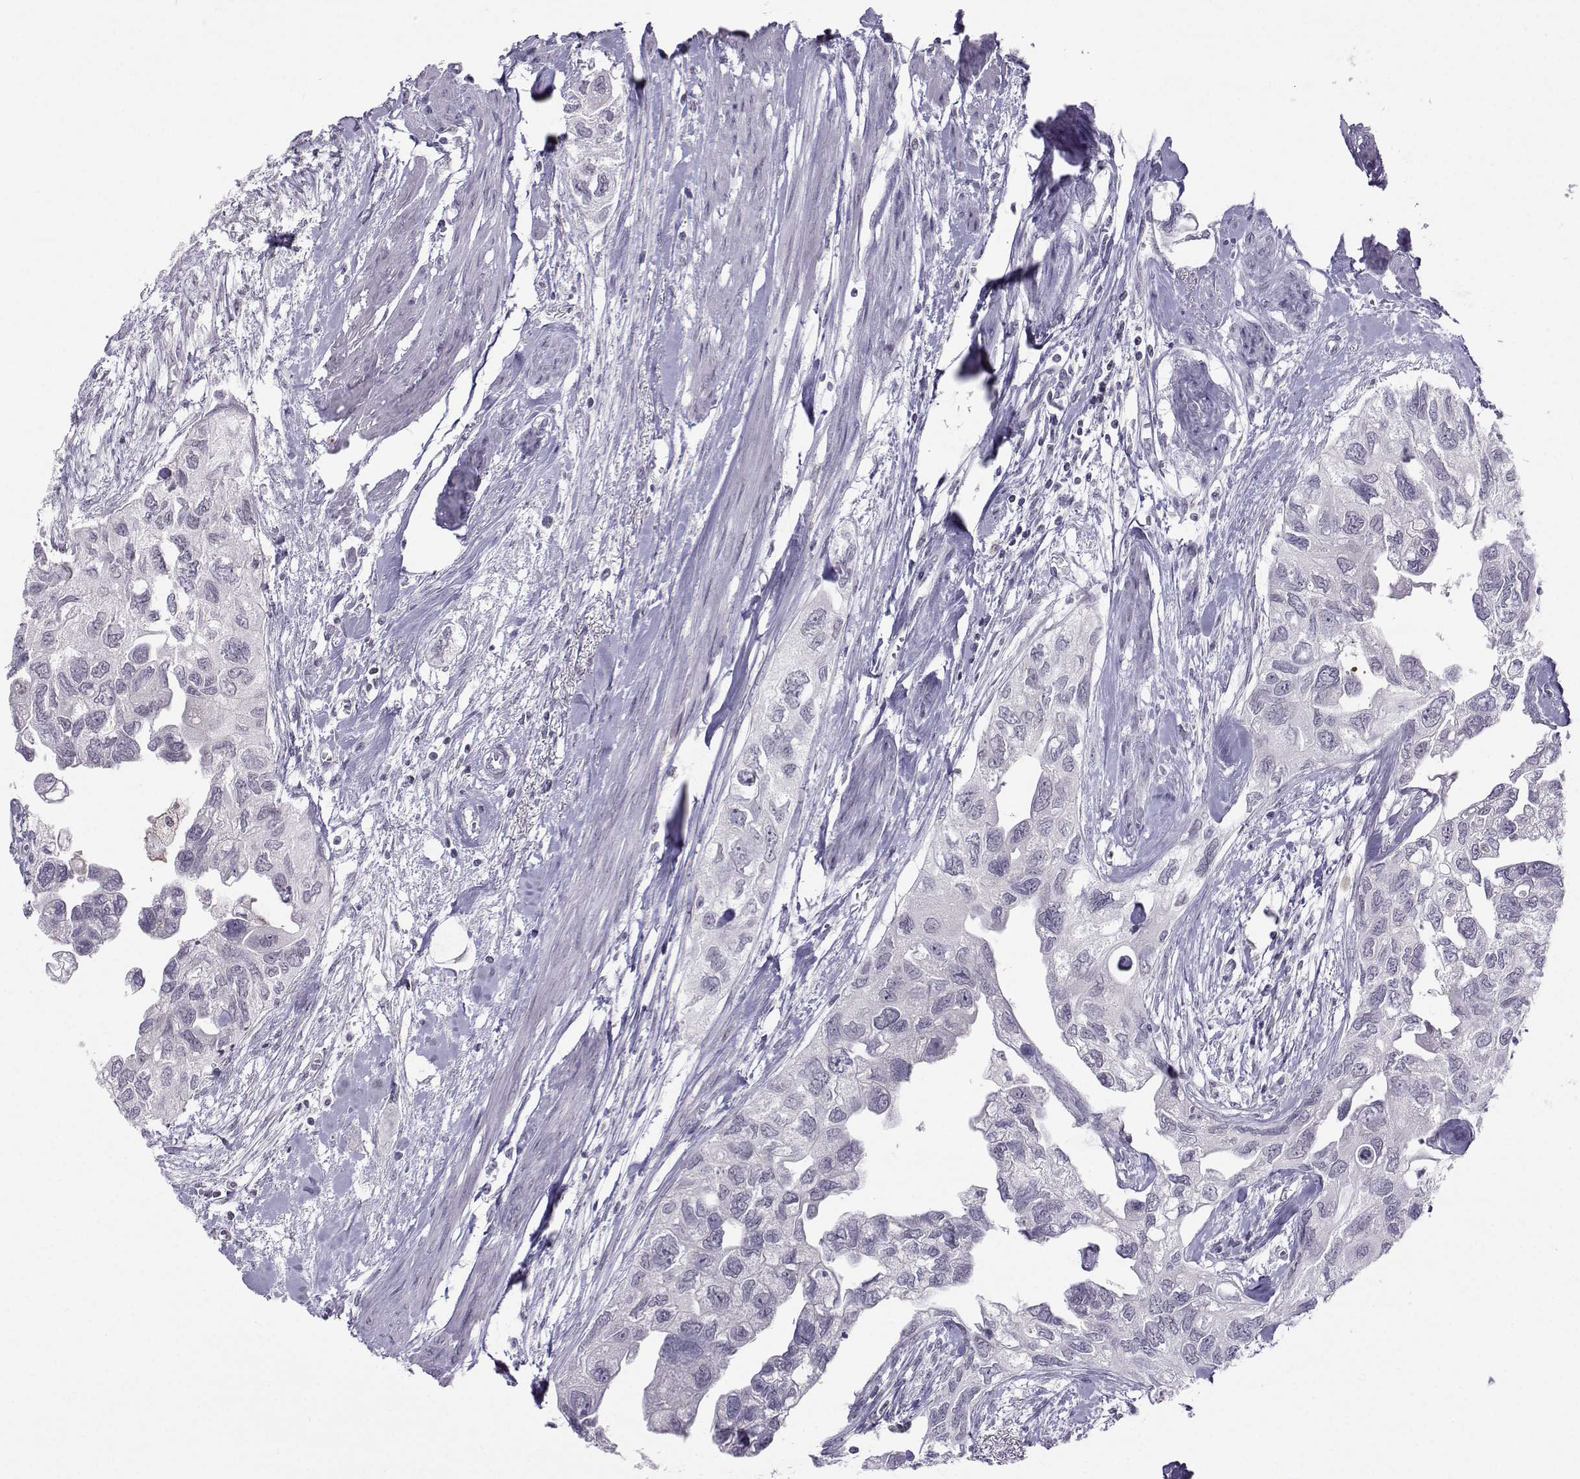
{"staining": {"intensity": "negative", "quantity": "none", "location": "none"}, "tissue": "urothelial cancer", "cell_type": "Tumor cells", "image_type": "cancer", "snomed": [{"axis": "morphology", "description": "Urothelial carcinoma, High grade"}, {"axis": "topography", "description": "Urinary bladder"}], "caption": "Image shows no significant protein positivity in tumor cells of high-grade urothelial carcinoma.", "gene": "LHX1", "patient": {"sex": "male", "age": 59}}